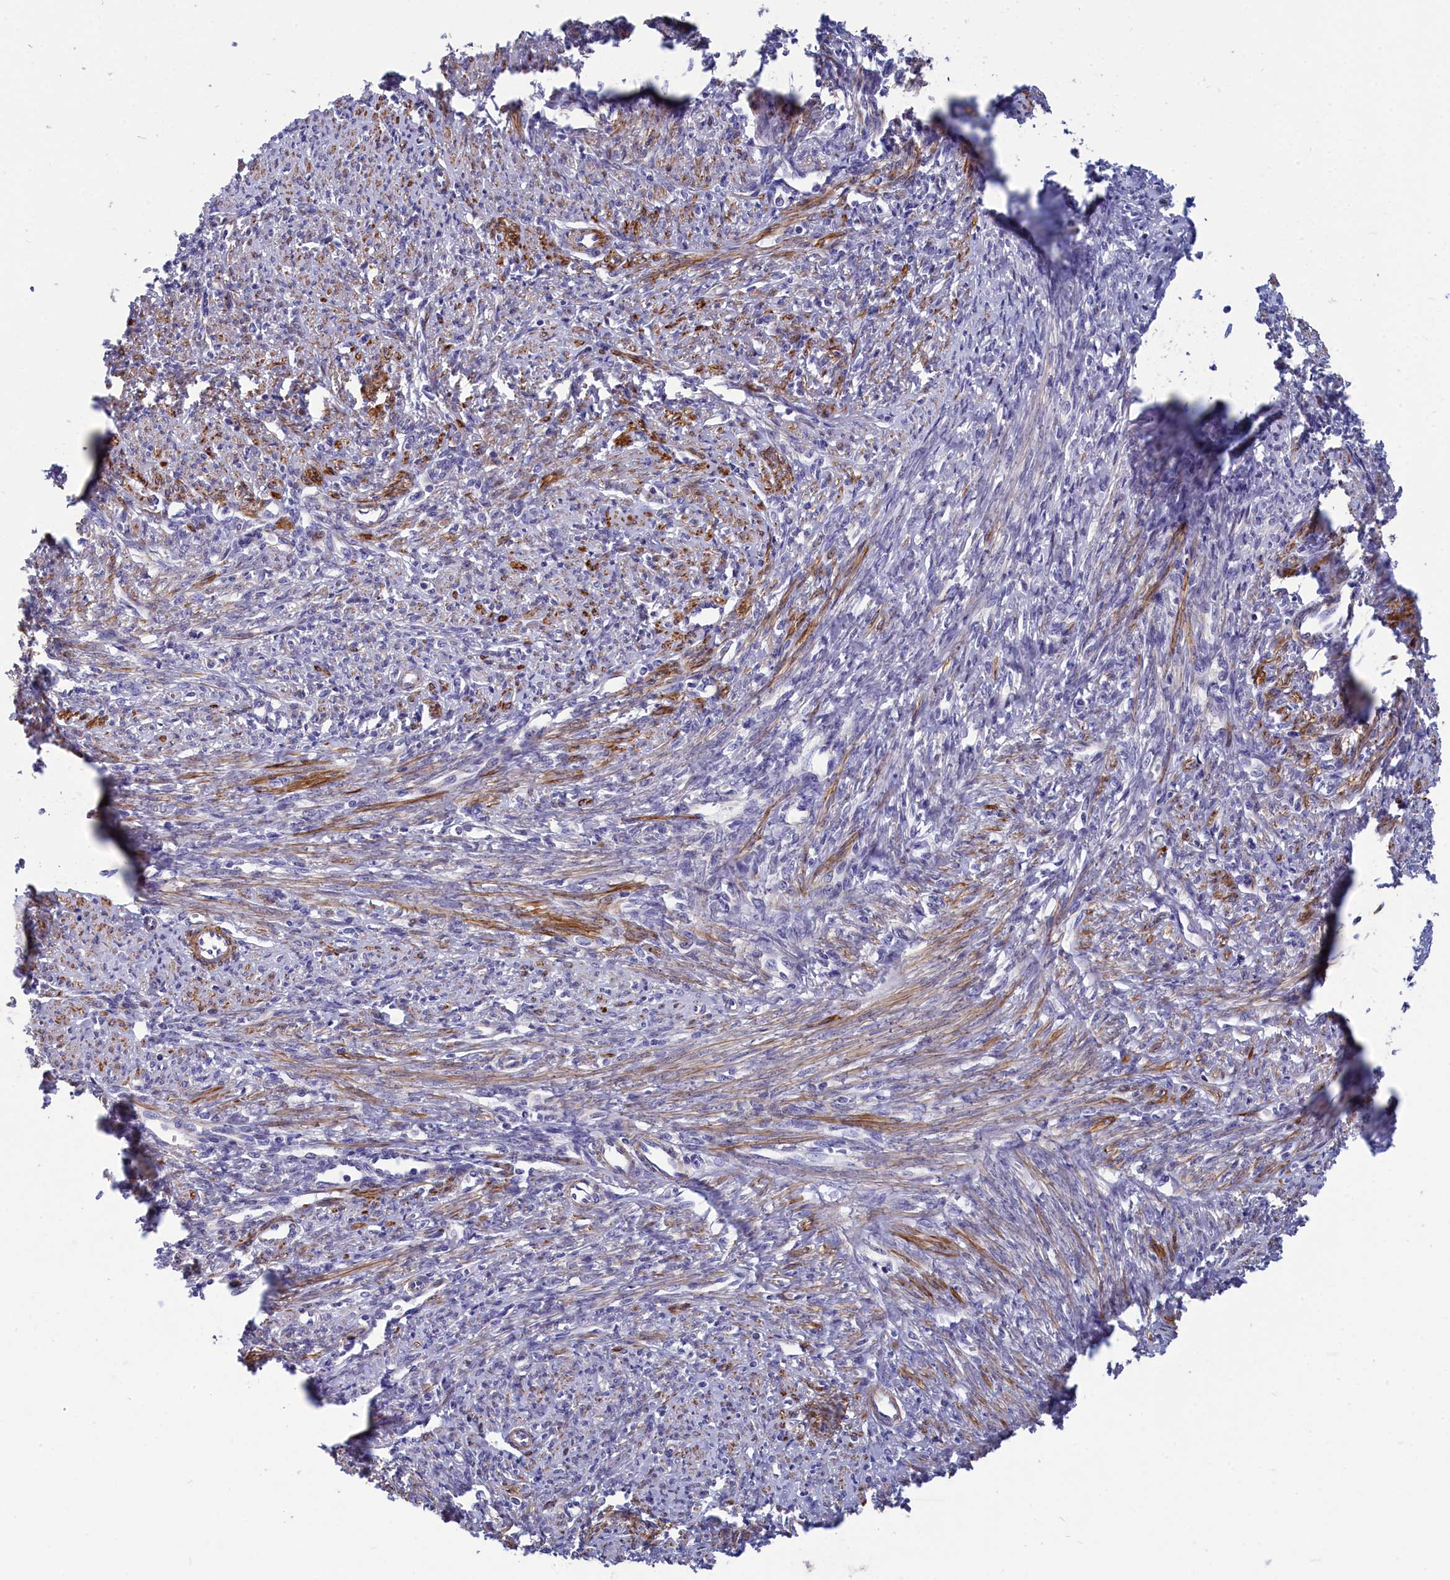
{"staining": {"intensity": "strong", "quantity": "25%-75%", "location": "cytoplasmic/membranous"}, "tissue": "smooth muscle", "cell_type": "Smooth muscle cells", "image_type": "normal", "snomed": [{"axis": "morphology", "description": "Normal tissue, NOS"}, {"axis": "topography", "description": "Smooth muscle"}, {"axis": "topography", "description": "Uterus"}], "caption": "Normal smooth muscle exhibits strong cytoplasmic/membranous staining in about 25%-75% of smooth muscle cells.", "gene": "TUBGCP4", "patient": {"sex": "female", "age": 59}}